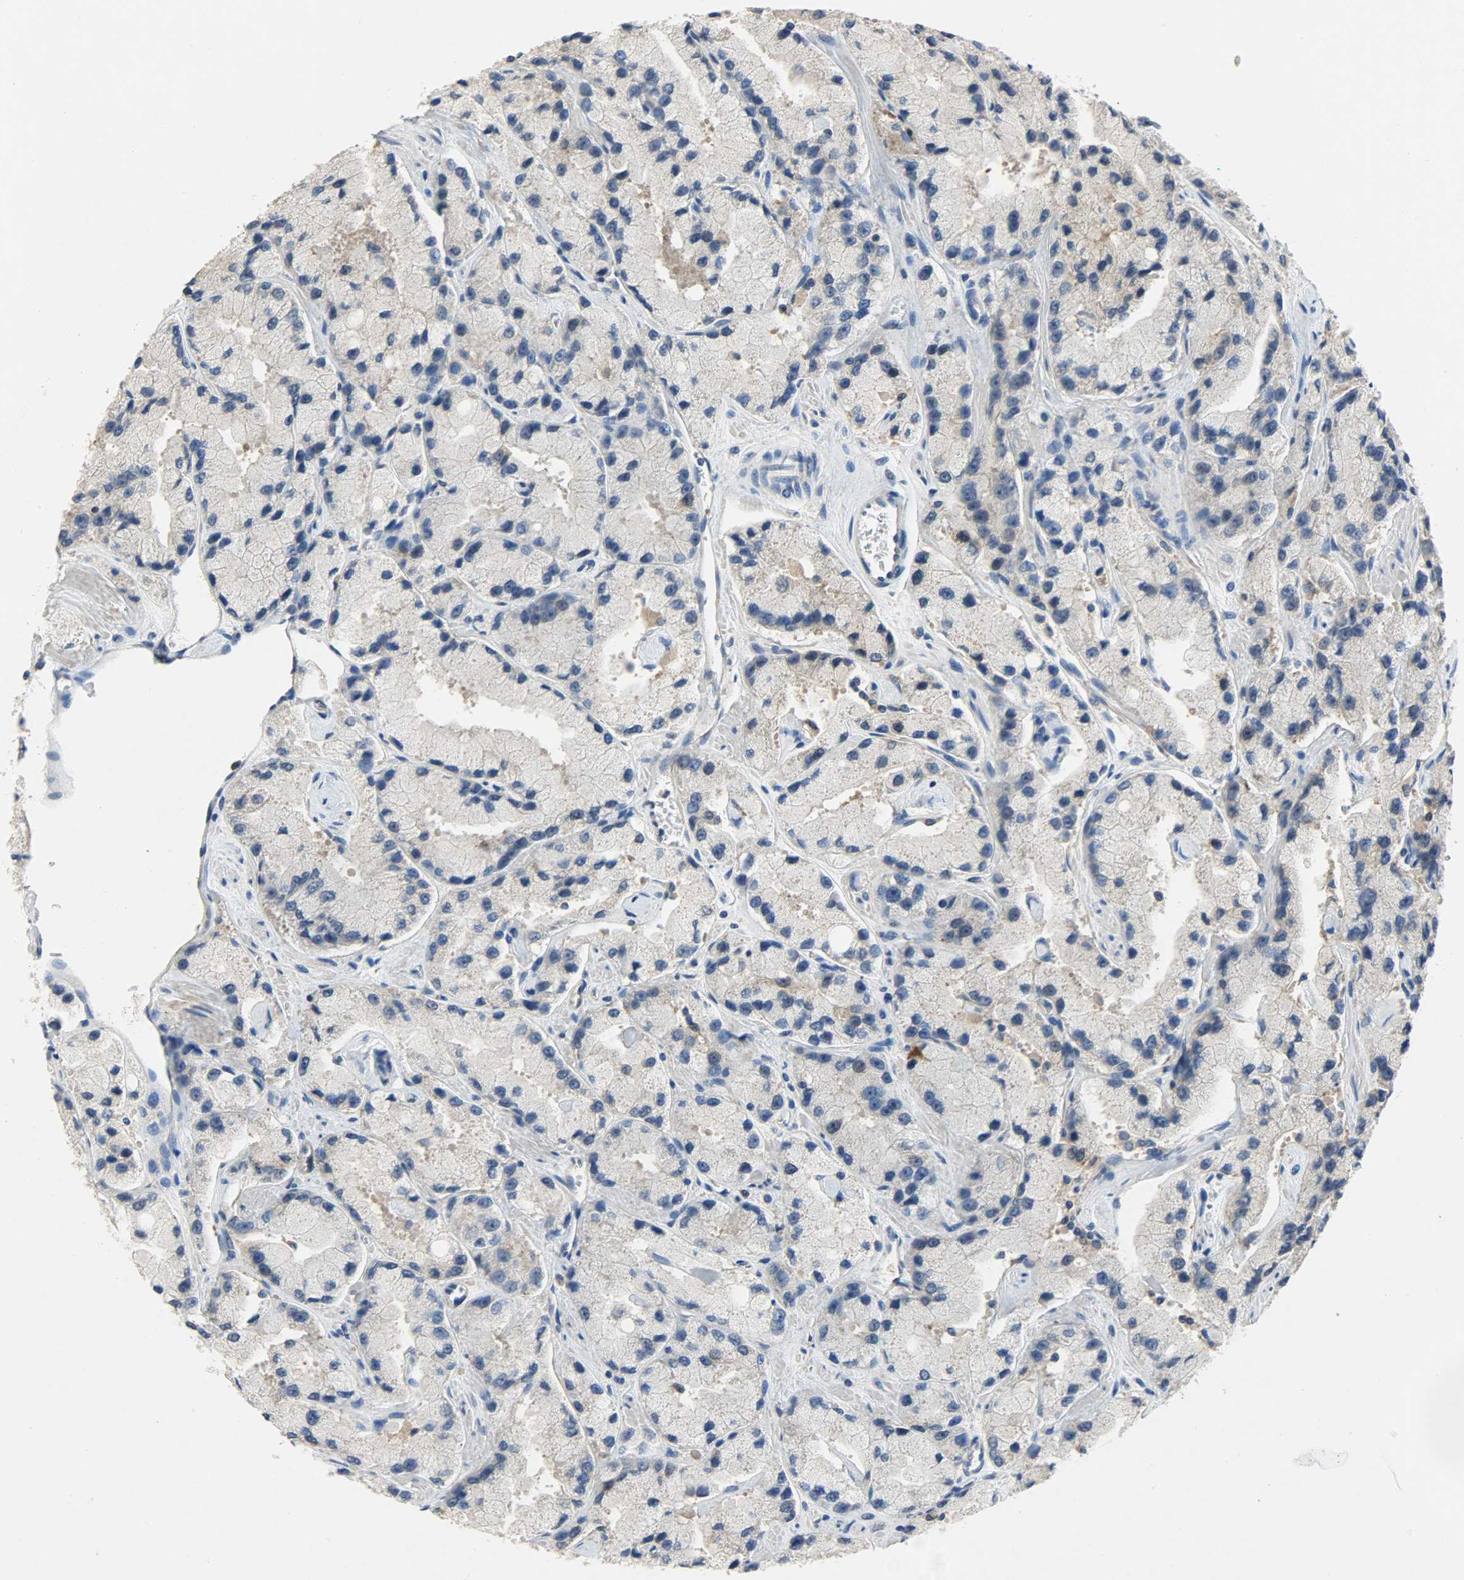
{"staining": {"intensity": "weak", "quantity": "25%-75%", "location": "cytoplasmic/membranous"}, "tissue": "prostate cancer", "cell_type": "Tumor cells", "image_type": "cancer", "snomed": [{"axis": "morphology", "description": "Adenocarcinoma, High grade"}, {"axis": "topography", "description": "Prostate"}], "caption": "Protein expression analysis of prostate cancer (adenocarcinoma (high-grade)) shows weak cytoplasmic/membranous staining in about 25%-75% of tumor cells. (Stains: DAB (3,3'-diaminobenzidine) in brown, nuclei in blue, Microscopy: brightfield microscopy at high magnification).", "gene": "TRIM21", "patient": {"sex": "male", "age": 58}}